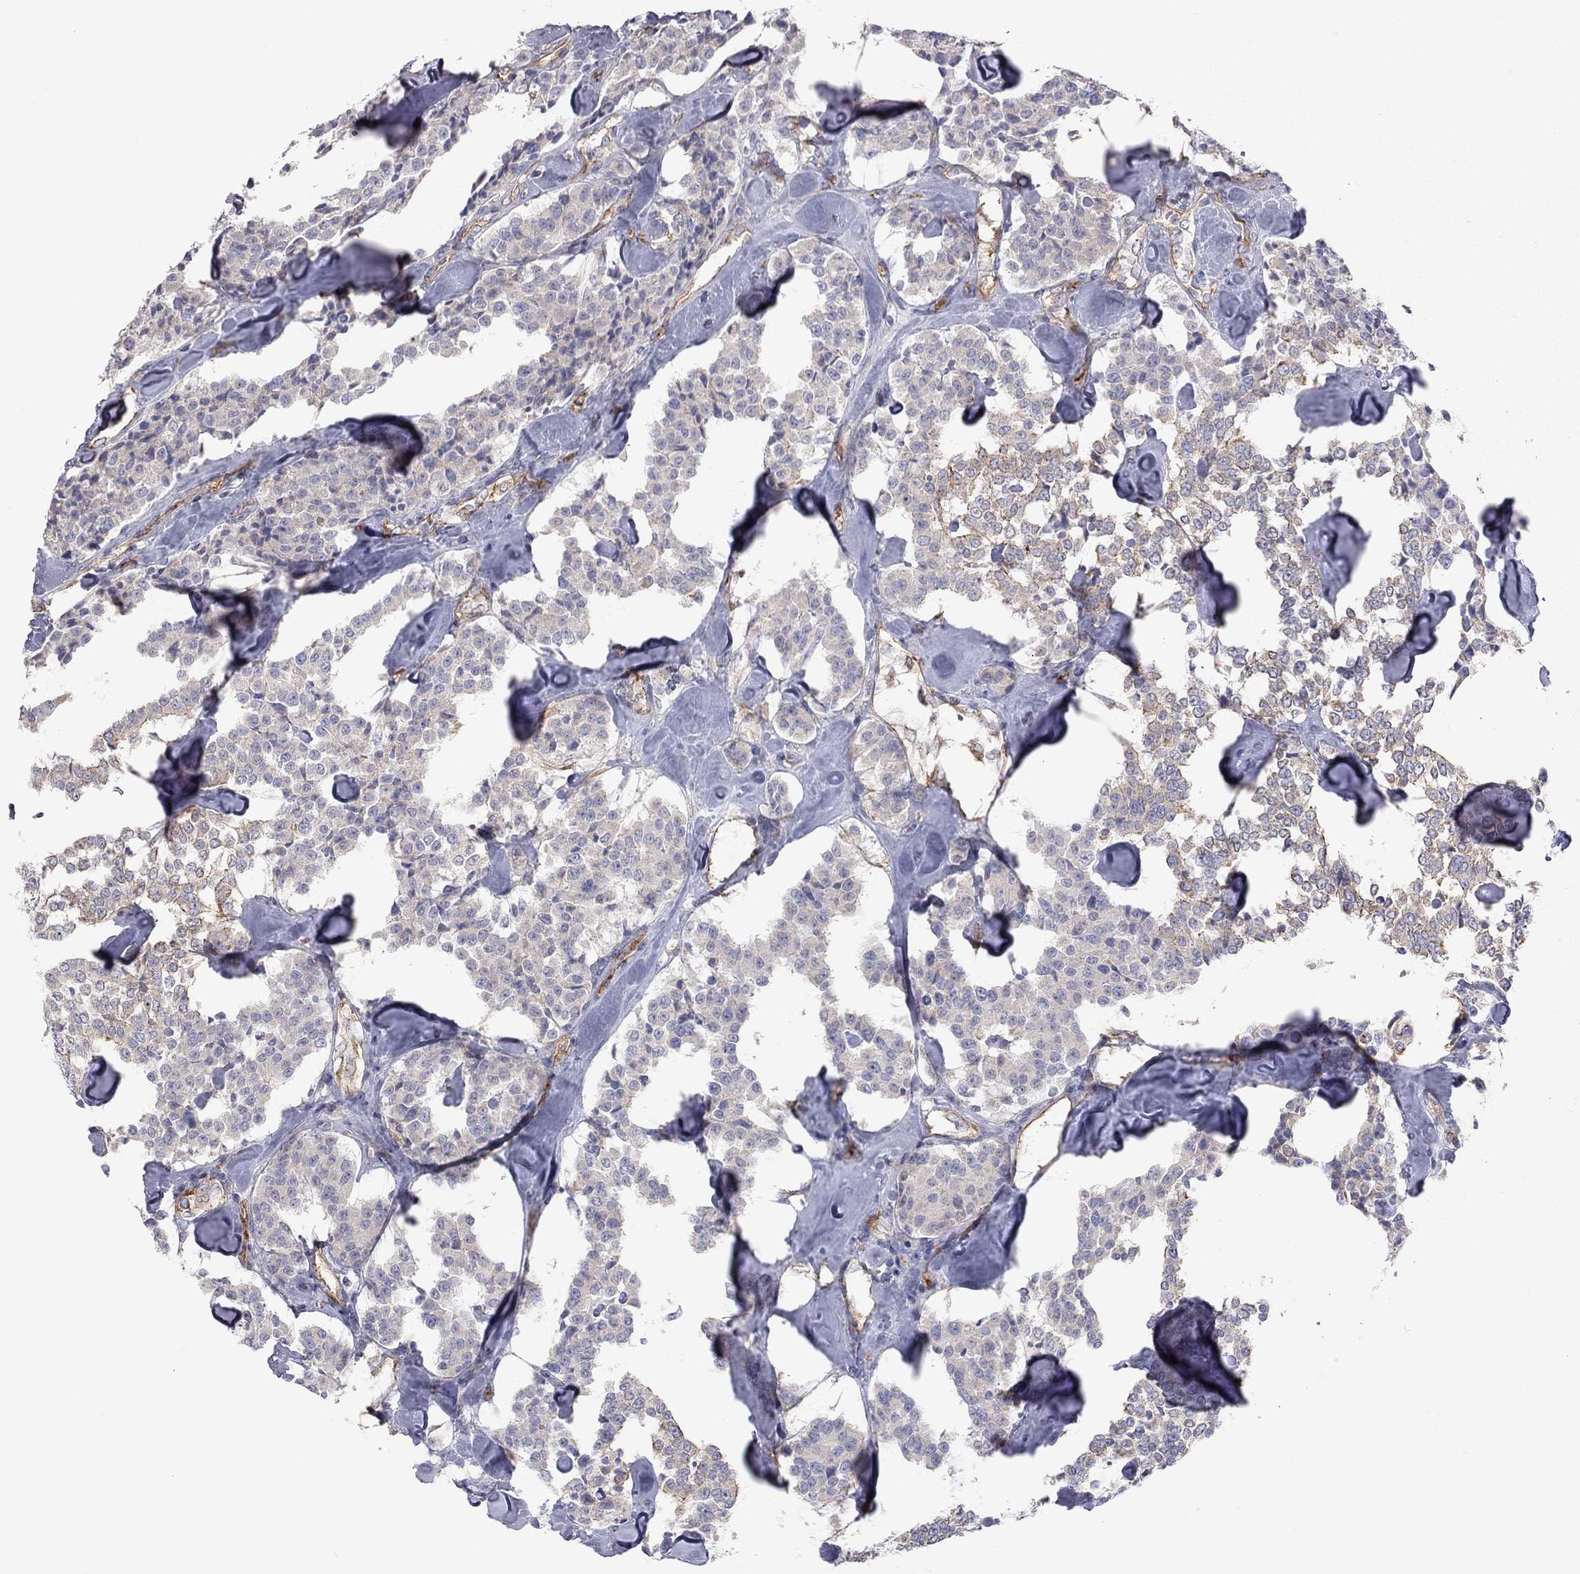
{"staining": {"intensity": "moderate", "quantity": "<25%", "location": "cytoplasmic/membranous"}, "tissue": "carcinoid", "cell_type": "Tumor cells", "image_type": "cancer", "snomed": [{"axis": "morphology", "description": "Carcinoid, malignant, NOS"}, {"axis": "topography", "description": "Pancreas"}], "caption": "IHC (DAB) staining of human carcinoid shows moderate cytoplasmic/membranous protein staining in about <25% of tumor cells.", "gene": "GPRC5B", "patient": {"sex": "male", "age": 41}}